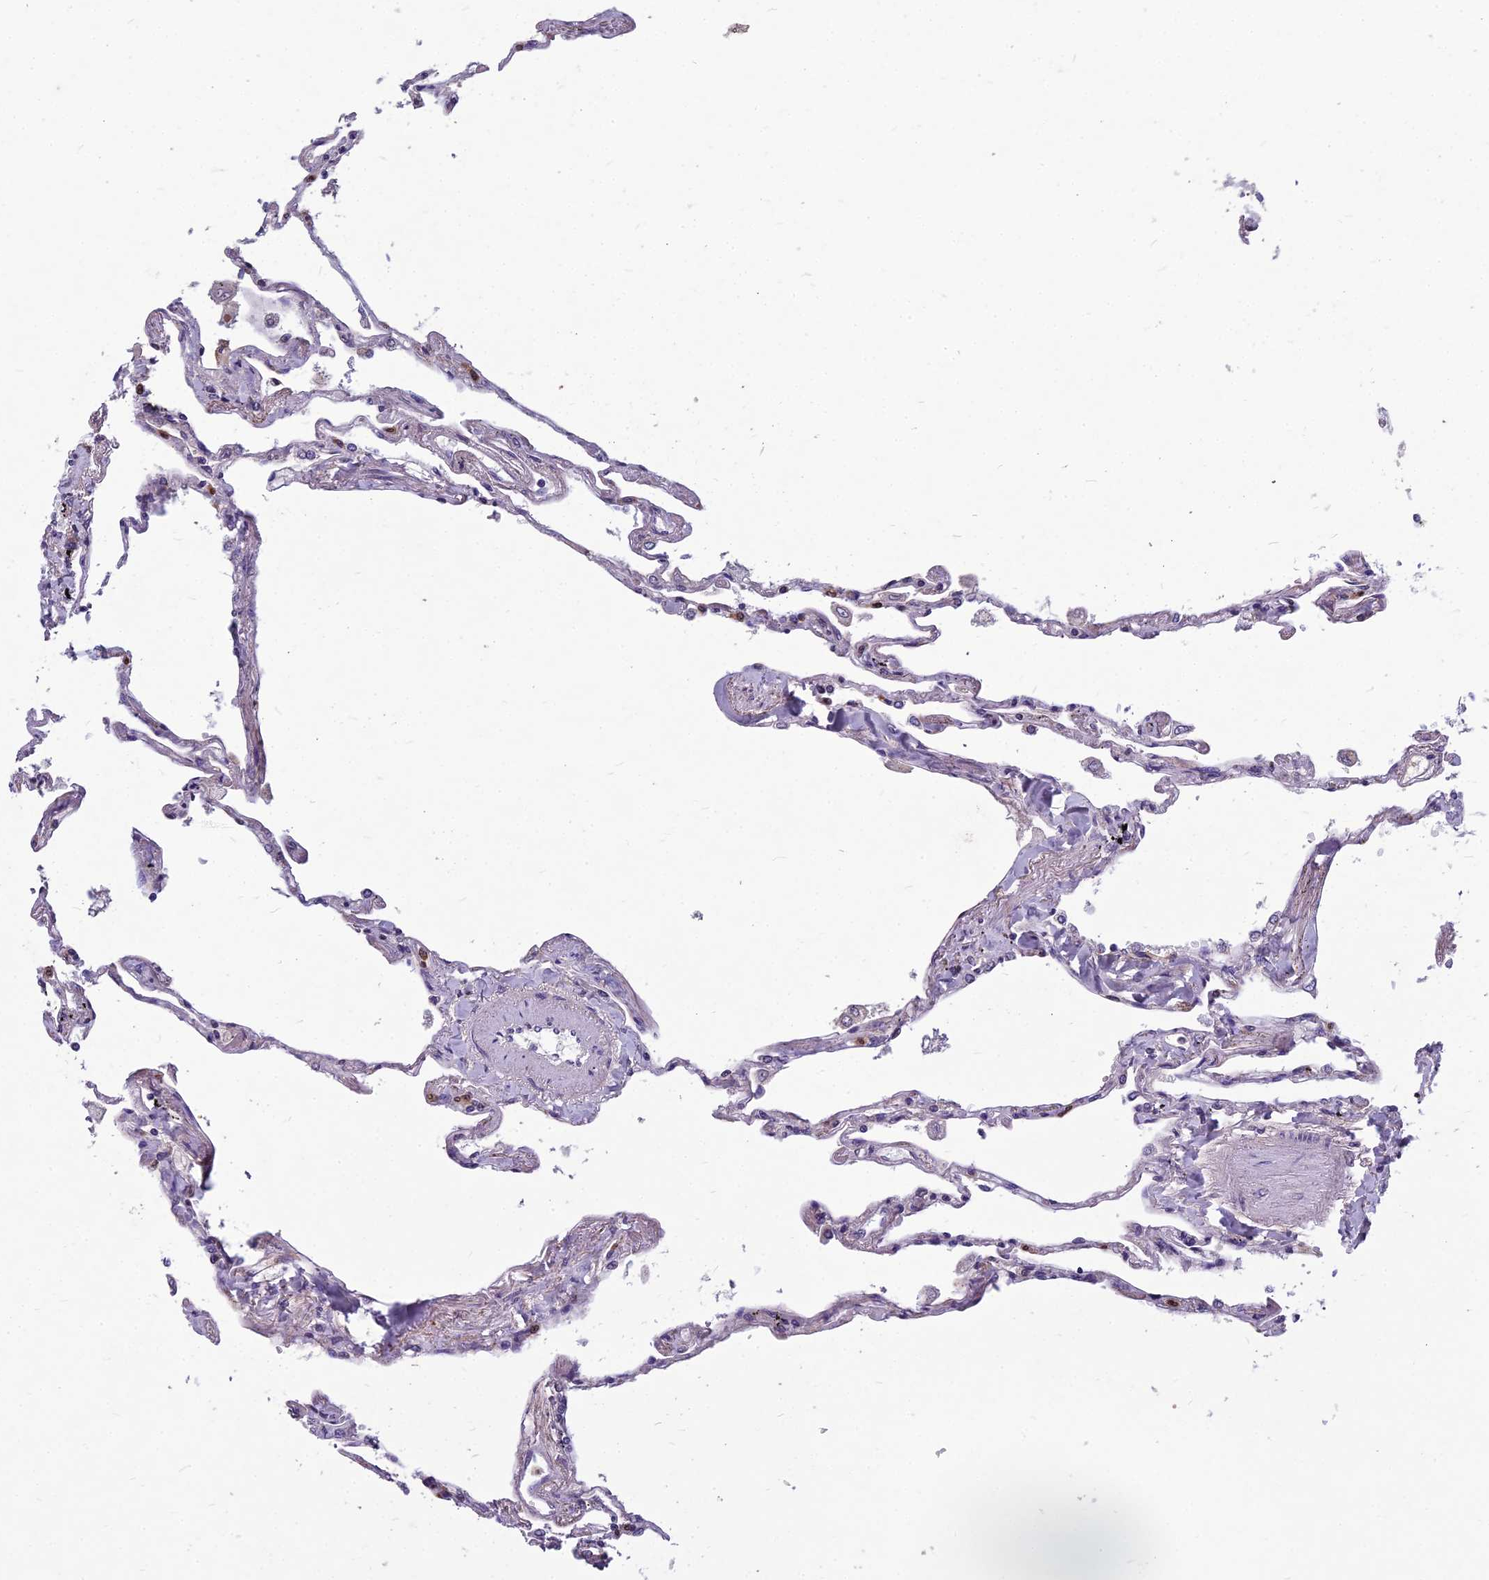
{"staining": {"intensity": "negative", "quantity": "none", "location": "none"}, "tissue": "lung", "cell_type": "Alveolar cells", "image_type": "normal", "snomed": [{"axis": "morphology", "description": "Normal tissue, NOS"}, {"axis": "topography", "description": "Lung"}], "caption": "The photomicrograph exhibits no staining of alveolar cells in normal lung.", "gene": "ENSG00000188897", "patient": {"sex": "female", "age": 67}}